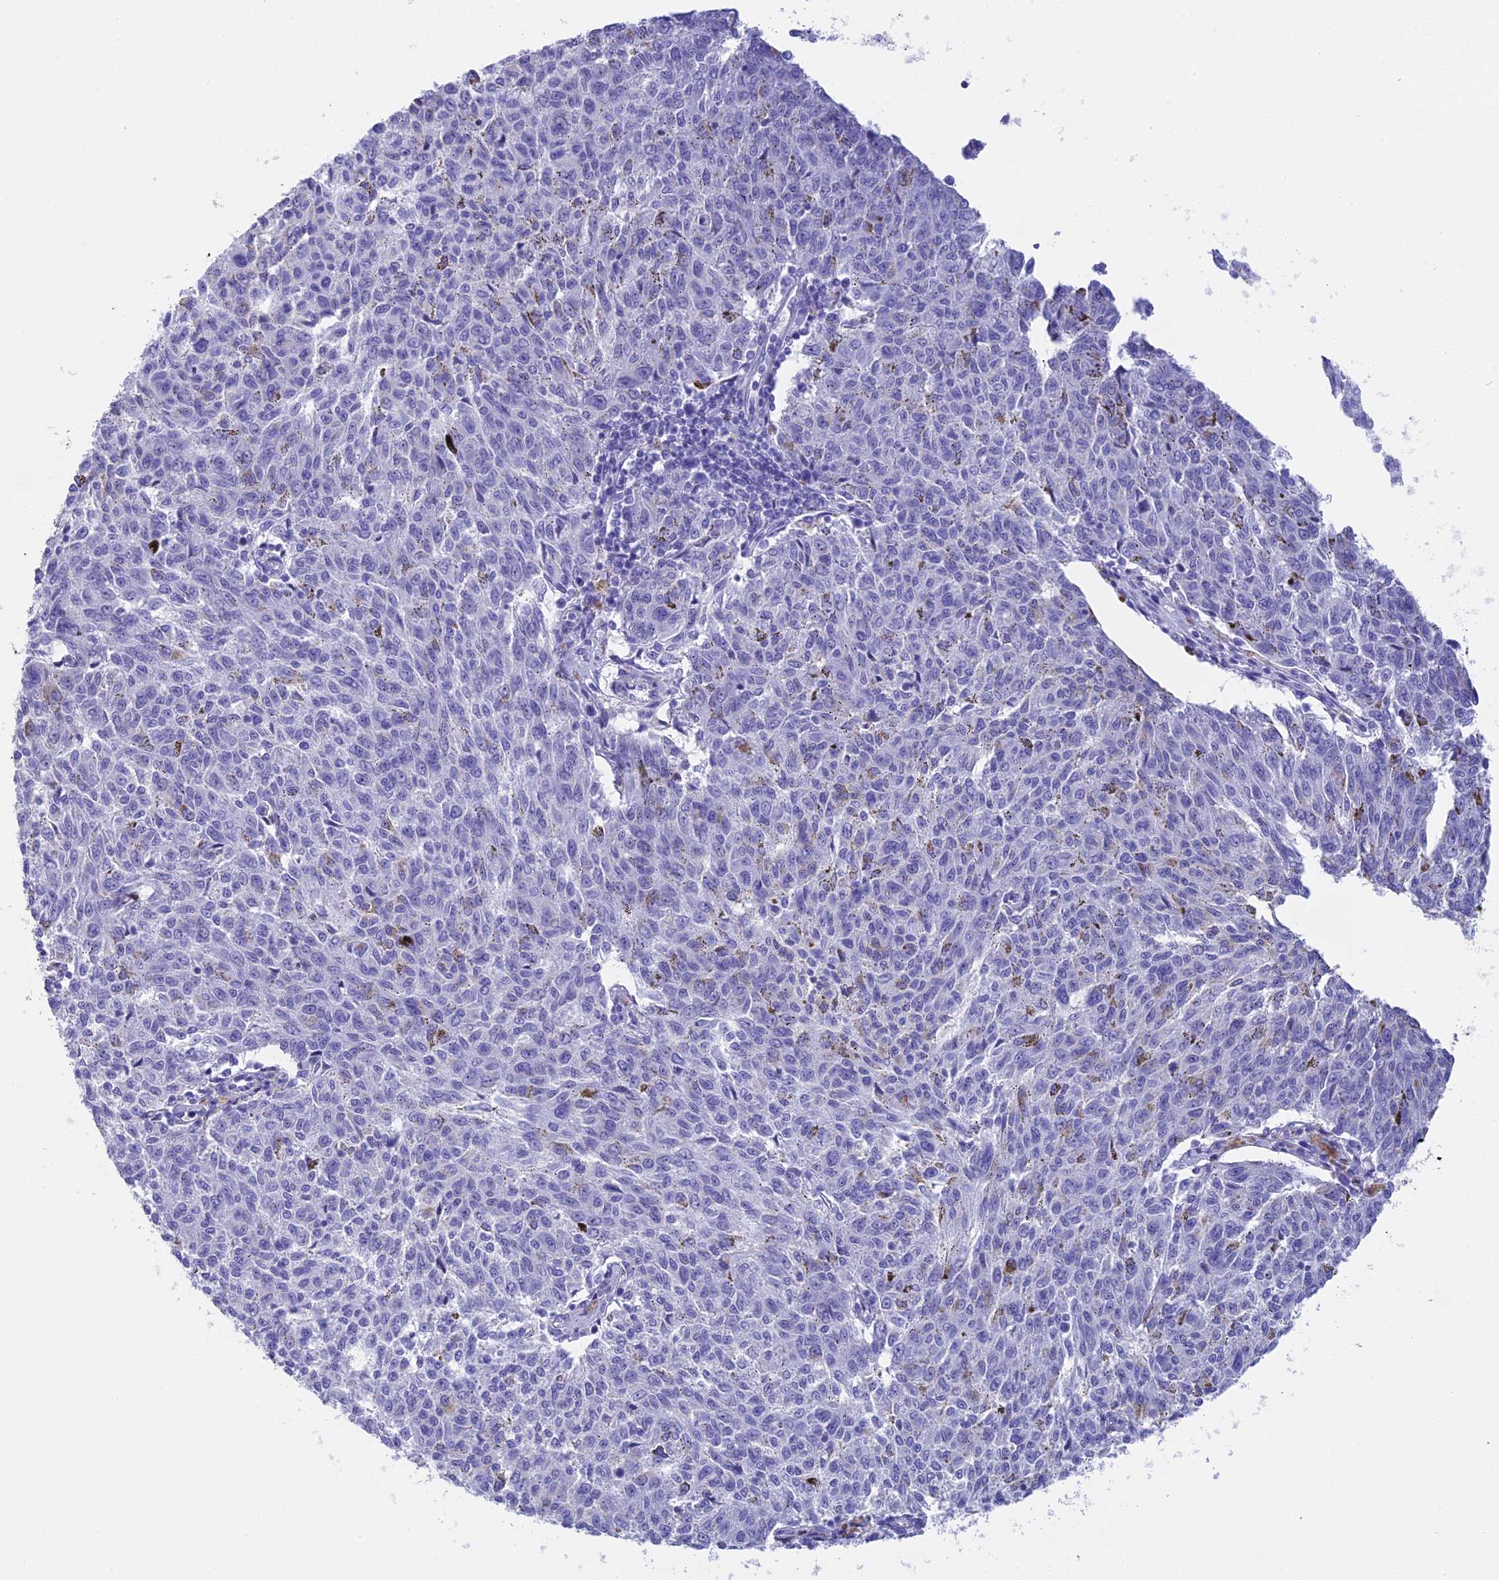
{"staining": {"intensity": "negative", "quantity": "none", "location": "none"}, "tissue": "melanoma", "cell_type": "Tumor cells", "image_type": "cancer", "snomed": [{"axis": "morphology", "description": "Malignant melanoma, NOS"}, {"axis": "topography", "description": "Skin"}], "caption": "Tumor cells are negative for protein expression in human melanoma. Brightfield microscopy of immunohistochemistry (IHC) stained with DAB (3,3'-diaminobenzidine) (brown) and hematoxylin (blue), captured at high magnification.", "gene": "TACSTD2", "patient": {"sex": "female", "age": 72}}